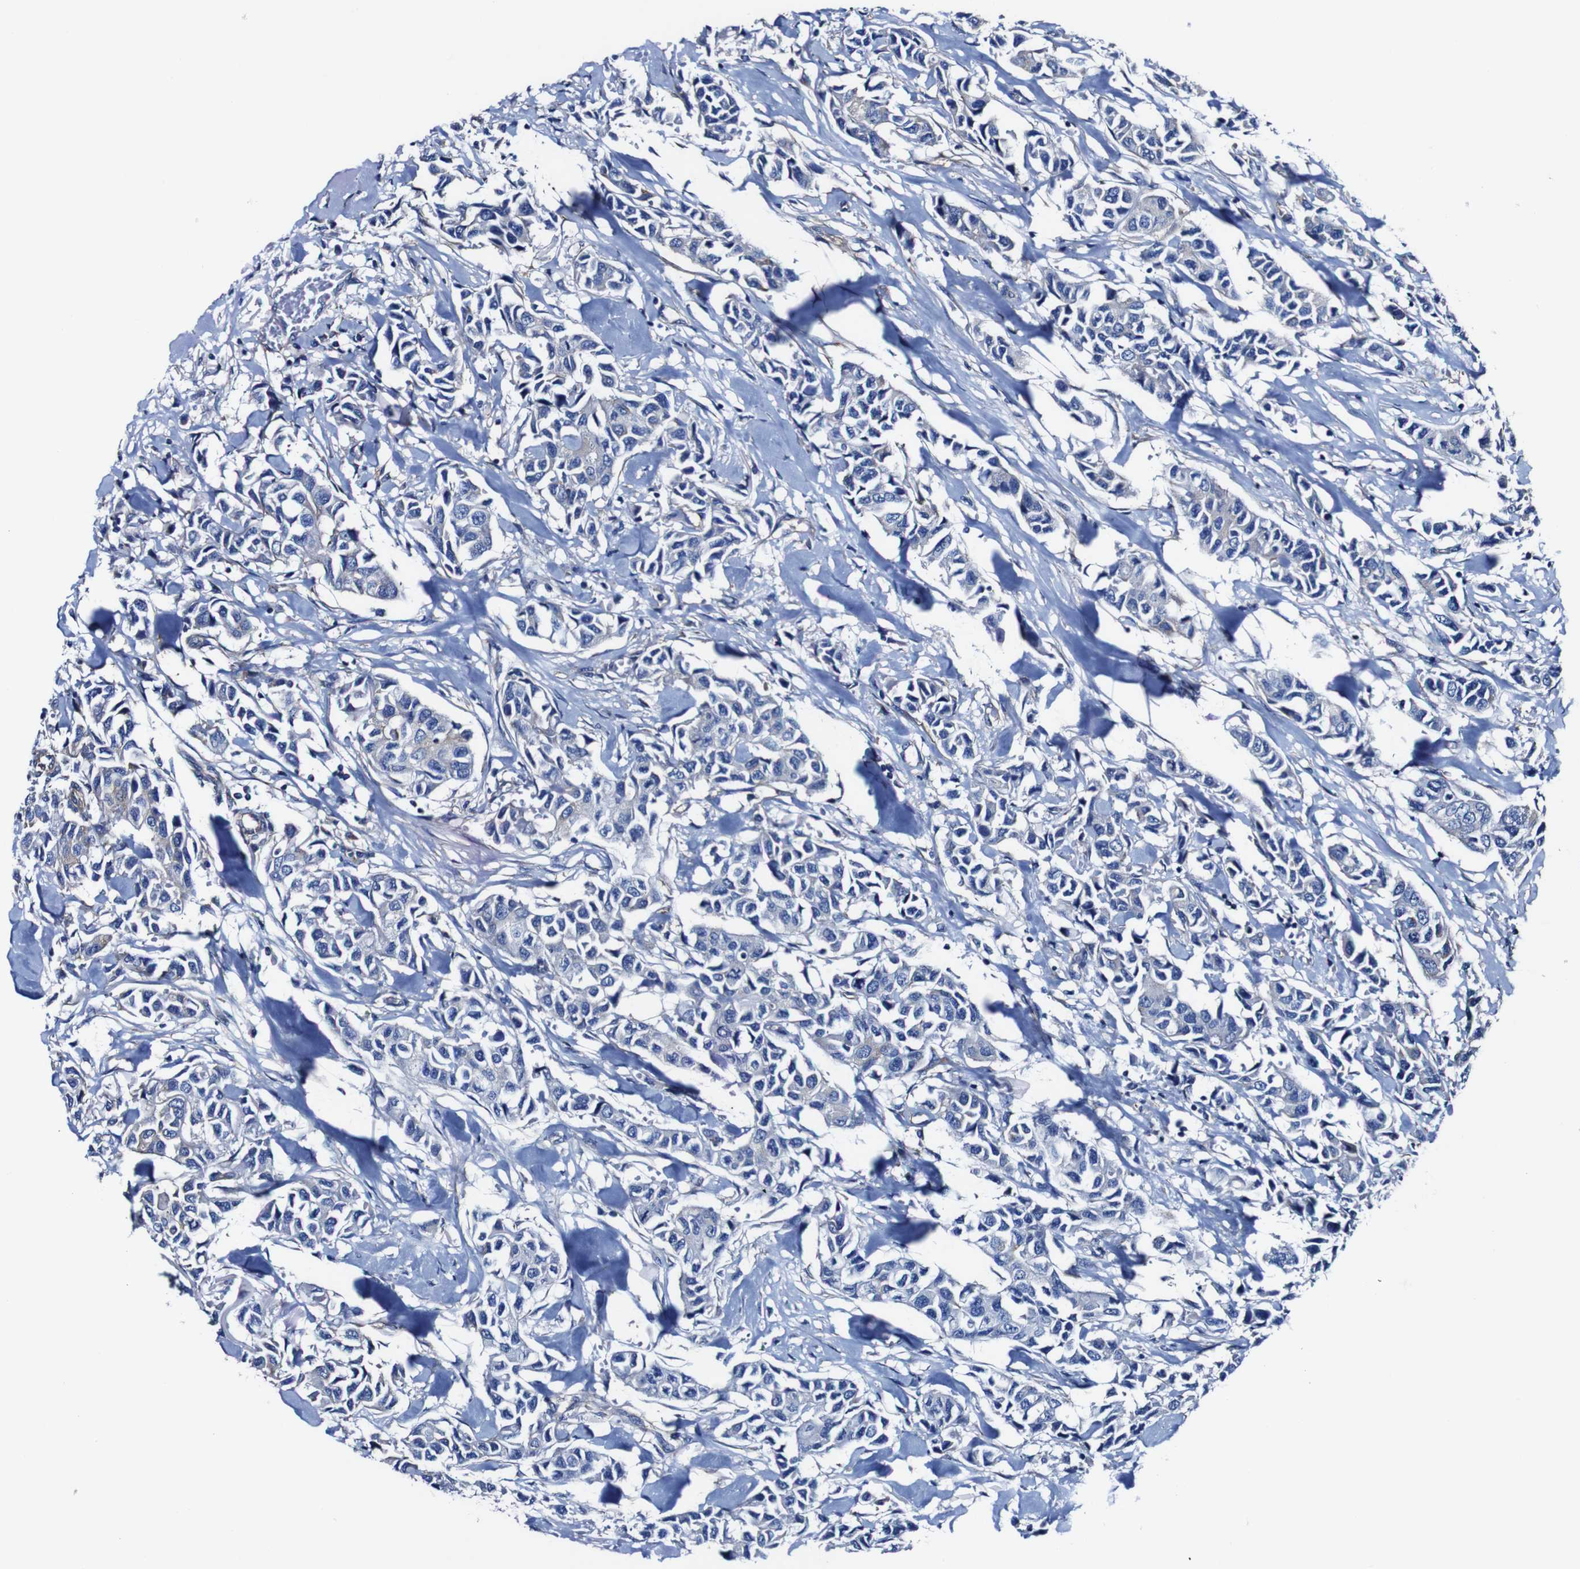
{"staining": {"intensity": "negative", "quantity": "none", "location": "none"}, "tissue": "breast cancer", "cell_type": "Tumor cells", "image_type": "cancer", "snomed": [{"axis": "morphology", "description": "Duct carcinoma"}, {"axis": "topography", "description": "Breast"}], "caption": "Histopathology image shows no protein staining in tumor cells of infiltrating ductal carcinoma (breast) tissue.", "gene": "CSF1R", "patient": {"sex": "female", "age": 80}}